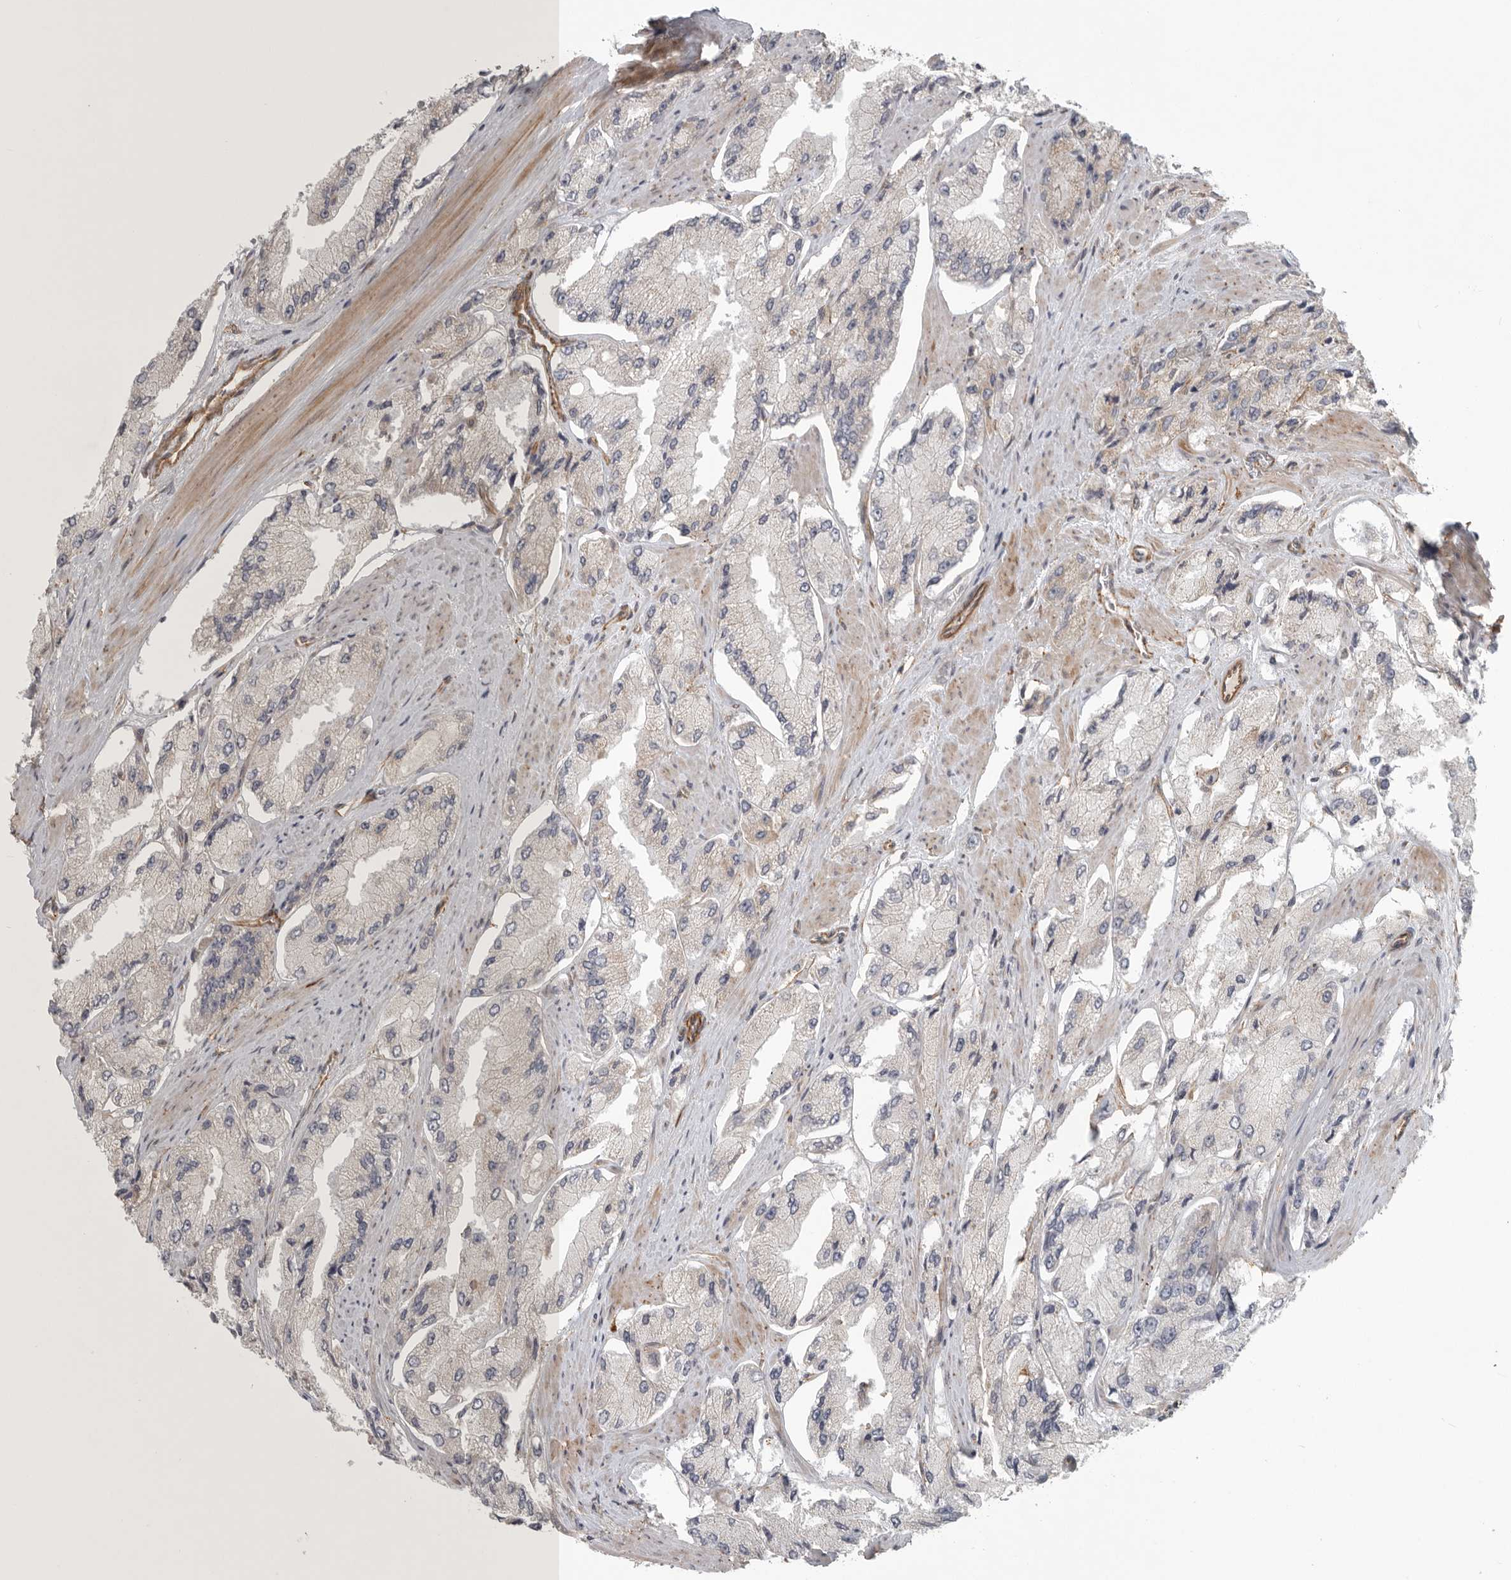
{"staining": {"intensity": "negative", "quantity": "none", "location": "none"}, "tissue": "prostate cancer", "cell_type": "Tumor cells", "image_type": "cancer", "snomed": [{"axis": "morphology", "description": "Adenocarcinoma, High grade"}, {"axis": "topography", "description": "Prostate"}], "caption": "There is no significant expression in tumor cells of prostate cancer. (DAB immunohistochemistry with hematoxylin counter stain).", "gene": "LONRF1", "patient": {"sex": "male", "age": 58}}